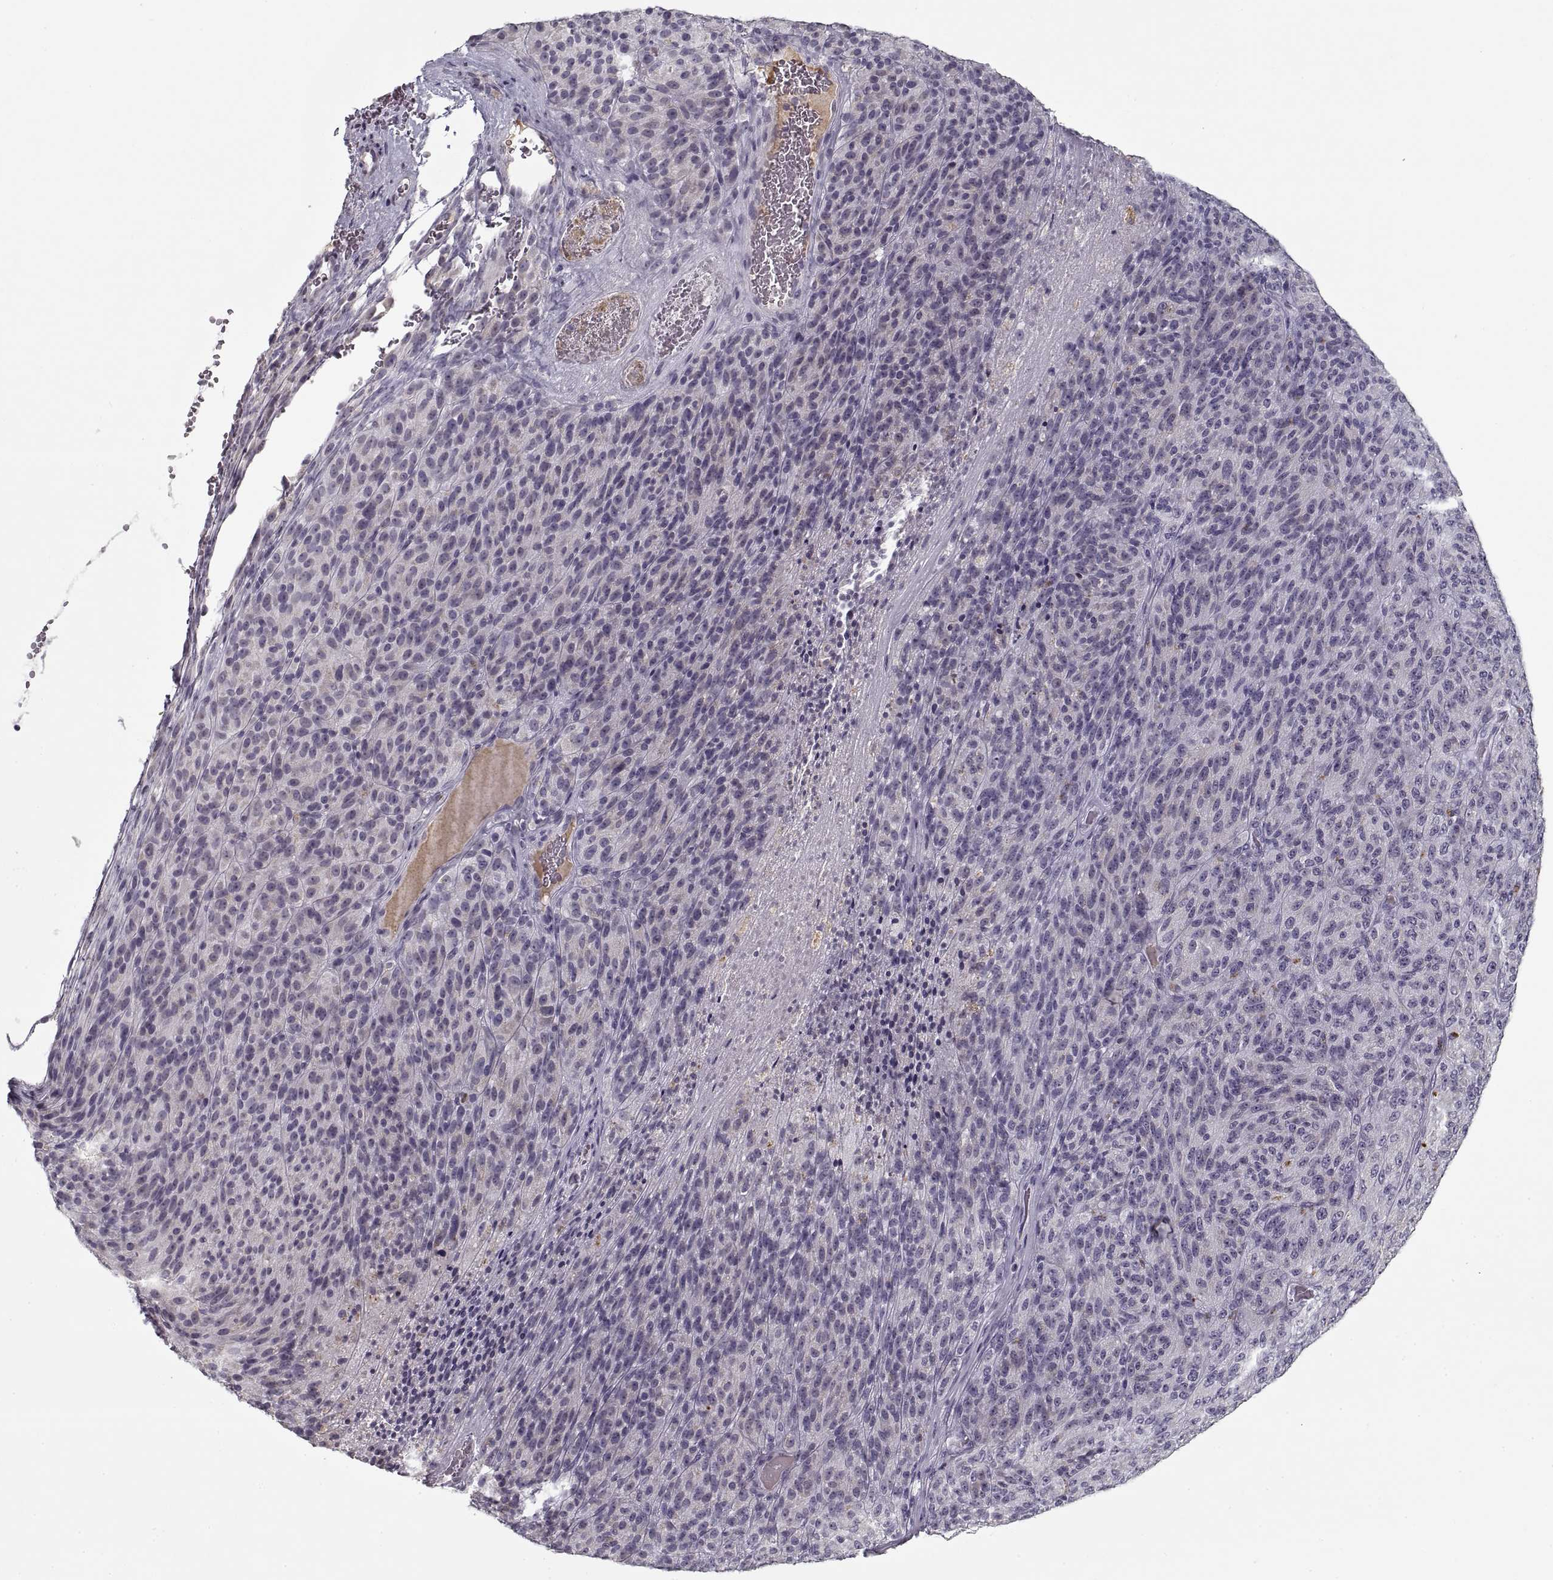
{"staining": {"intensity": "negative", "quantity": "none", "location": "none"}, "tissue": "melanoma", "cell_type": "Tumor cells", "image_type": "cancer", "snomed": [{"axis": "morphology", "description": "Malignant melanoma, Metastatic site"}, {"axis": "topography", "description": "Brain"}], "caption": "A photomicrograph of human melanoma is negative for staining in tumor cells.", "gene": "GAD2", "patient": {"sex": "female", "age": 56}}